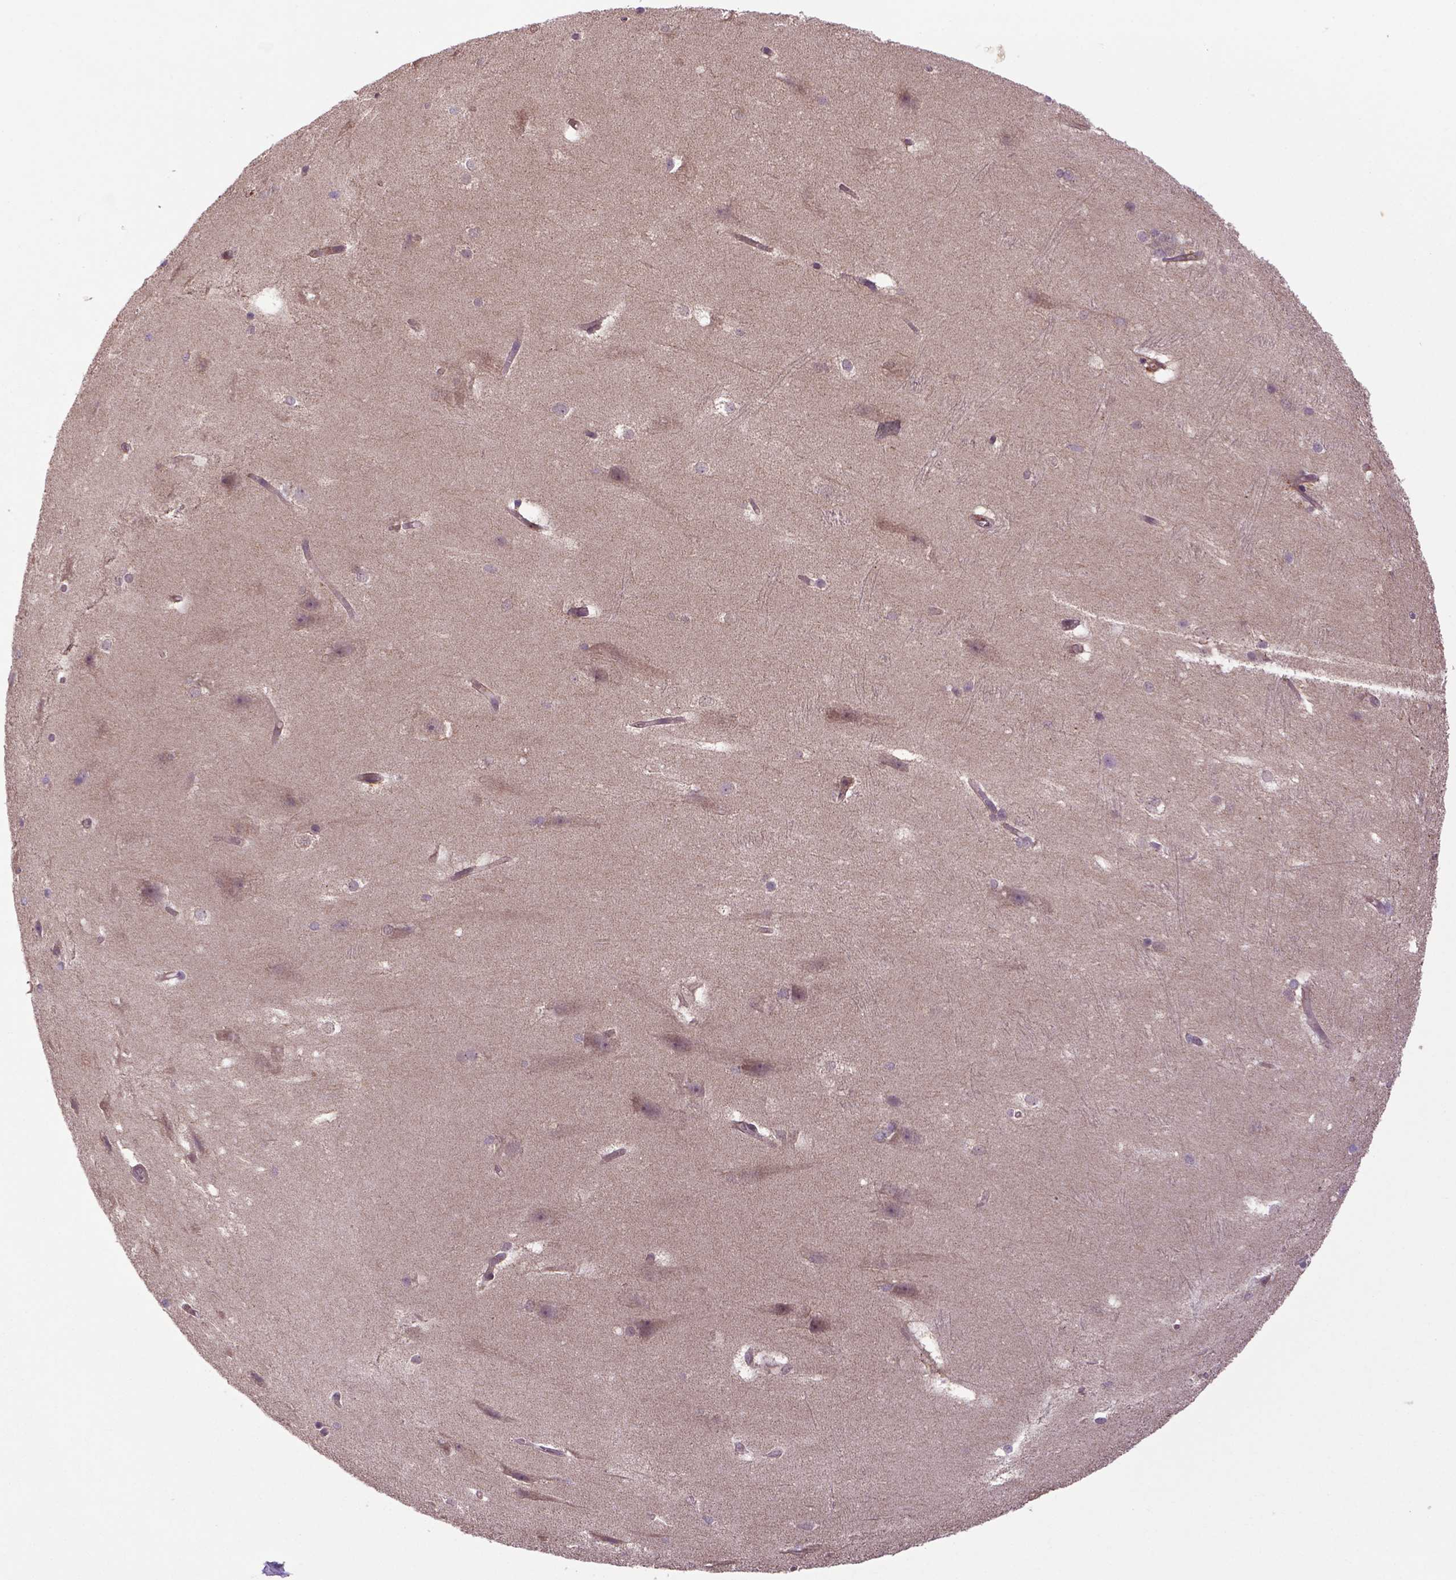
{"staining": {"intensity": "negative", "quantity": "none", "location": "none"}, "tissue": "hippocampus", "cell_type": "Glial cells", "image_type": "normal", "snomed": [{"axis": "morphology", "description": "Normal tissue, NOS"}, {"axis": "topography", "description": "Cerebral cortex"}, {"axis": "topography", "description": "Hippocampus"}], "caption": "Photomicrograph shows no protein positivity in glial cells of unremarkable hippocampus.", "gene": "HSPBP1", "patient": {"sex": "female", "age": 19}}